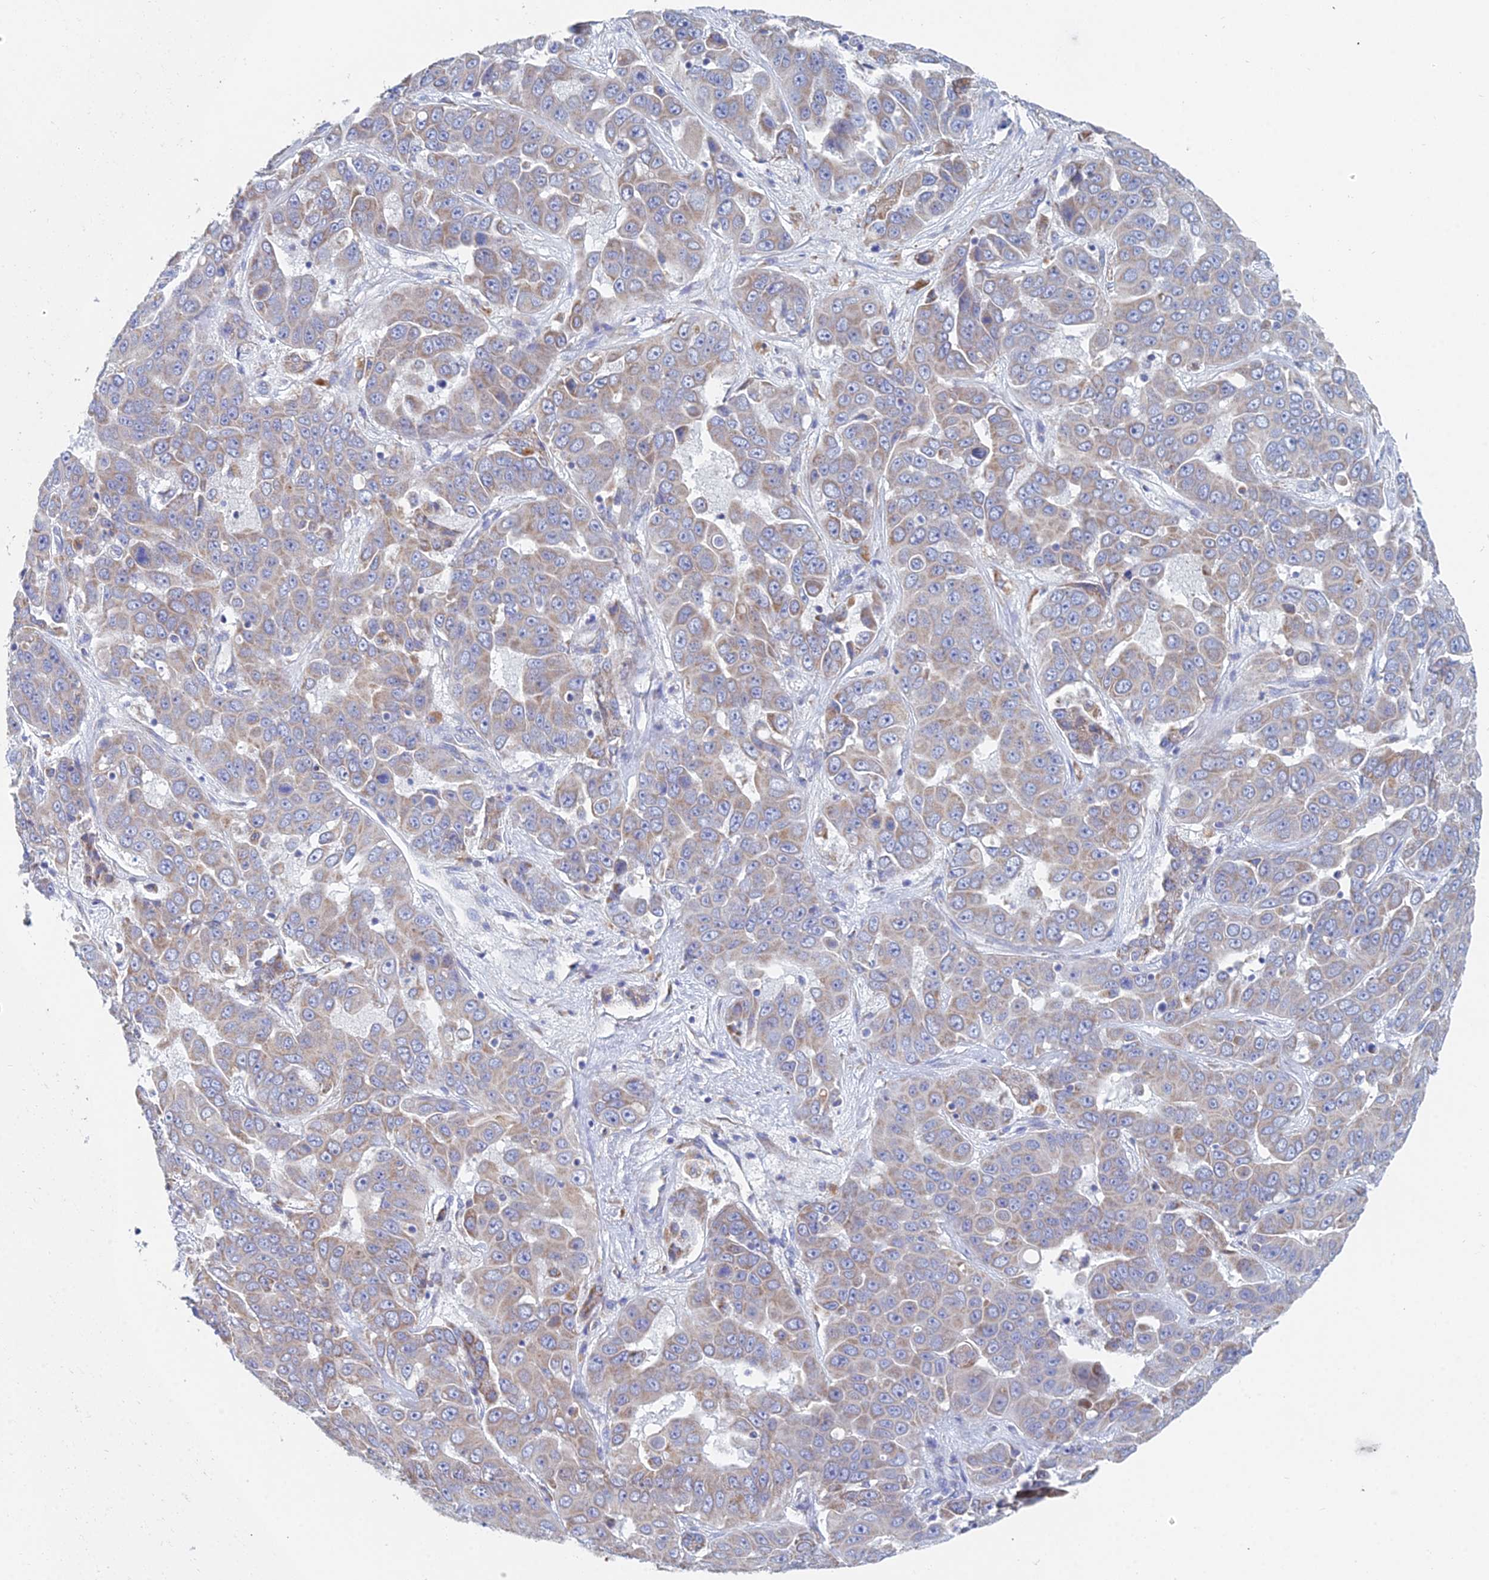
{"staining": {"intensity": "weak", "quantity": ">75%", "location": "cytoplasmic/membranous"}, "tissue": "liver cancer", "cell_type": "Tumor cells", "image_type": "cancer", "snomed": [{"axis": "morphology", "description": "Cholangiocarcinoma"}, {"axis": "topography", "description": "Liver"}], "caption": "Liver cholangiocarcinoma stained with a protein marker demonstrates weak staining in tumor cells.", "gene": "CRACR2B", "patient": {"sex": "female", "age": 52}}